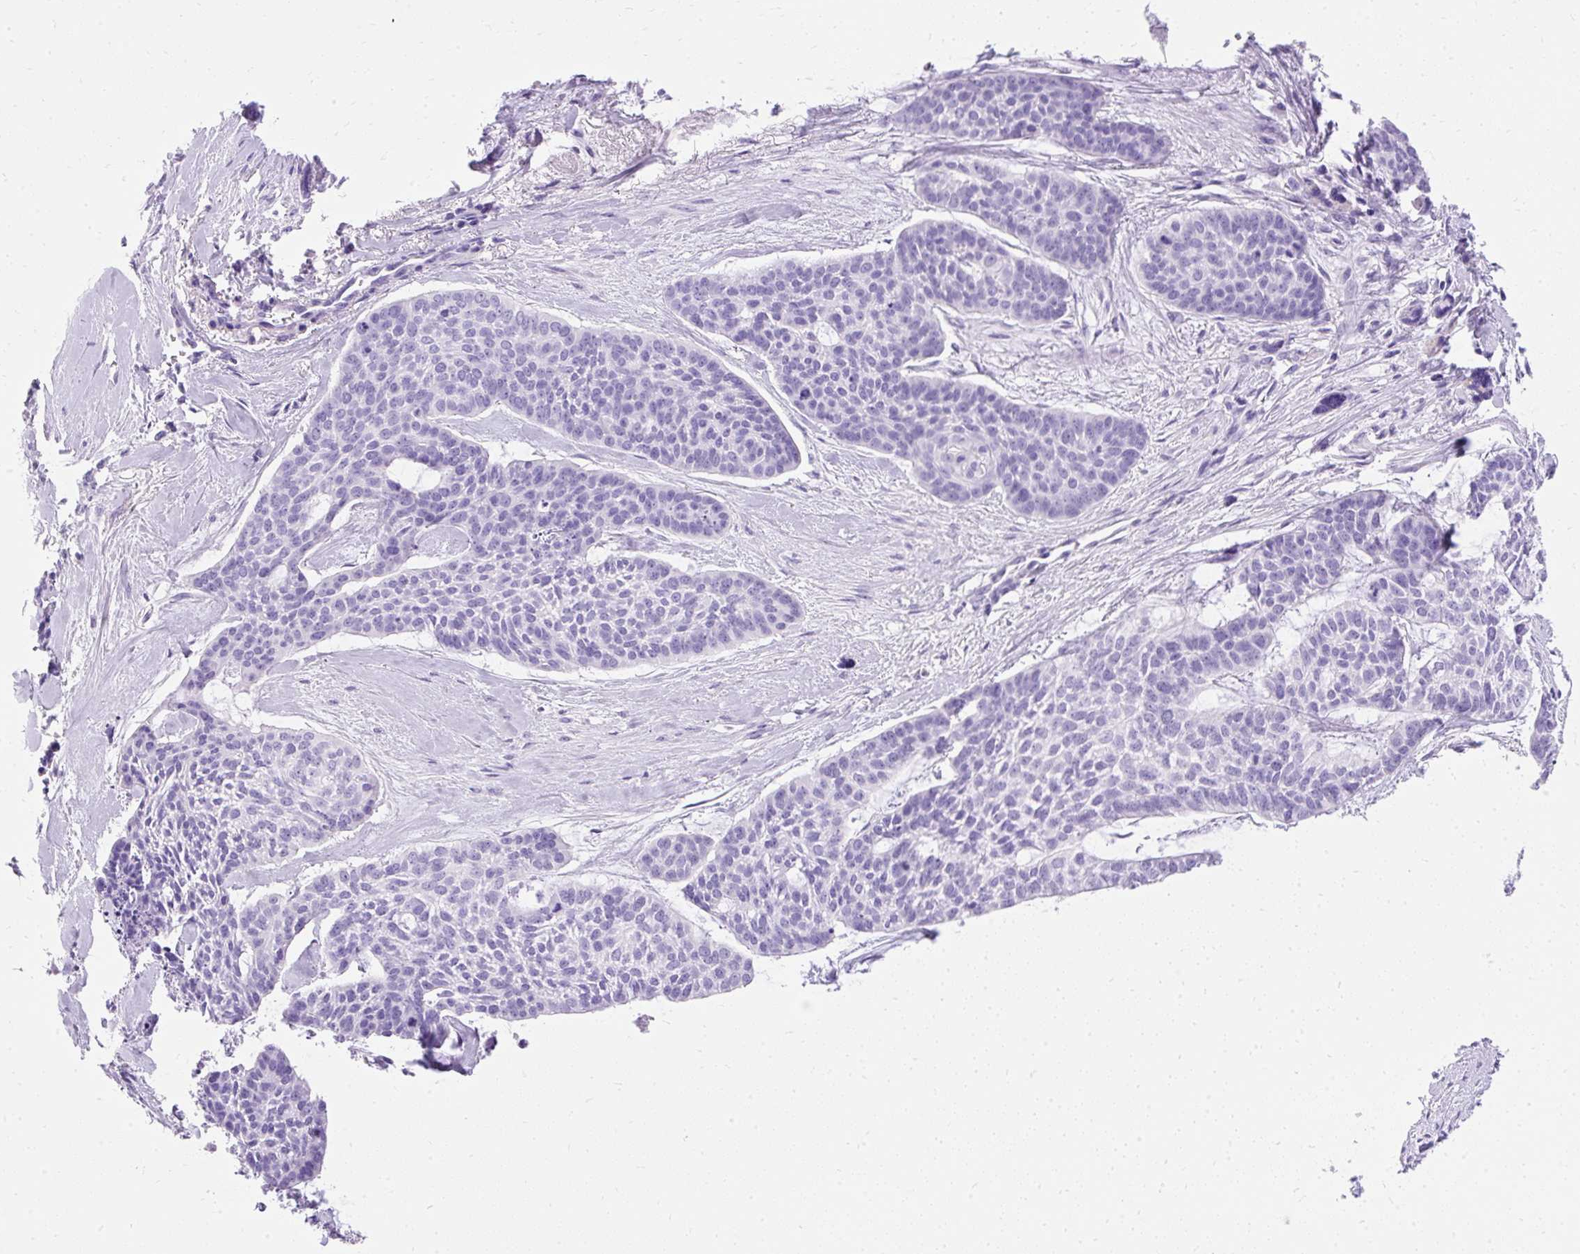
{"staining": {"intensity": "negative", "quantity": "none", "location": "none"}, "tissue": "skin cancer", "cell_type": "Tumor cells", "image_type": "cancer", "snomed": [{"axis": "morphology", "description": "Basal cell carcinoma"}, {"axis": "topography", "description": "Skin"}], "caption": "Human skin cancer stained for a protein using immunohistochemistry shows no positivity in tumor cells.", "gene": "PVALB", "patient": {"sex": "female", "age": 64}}